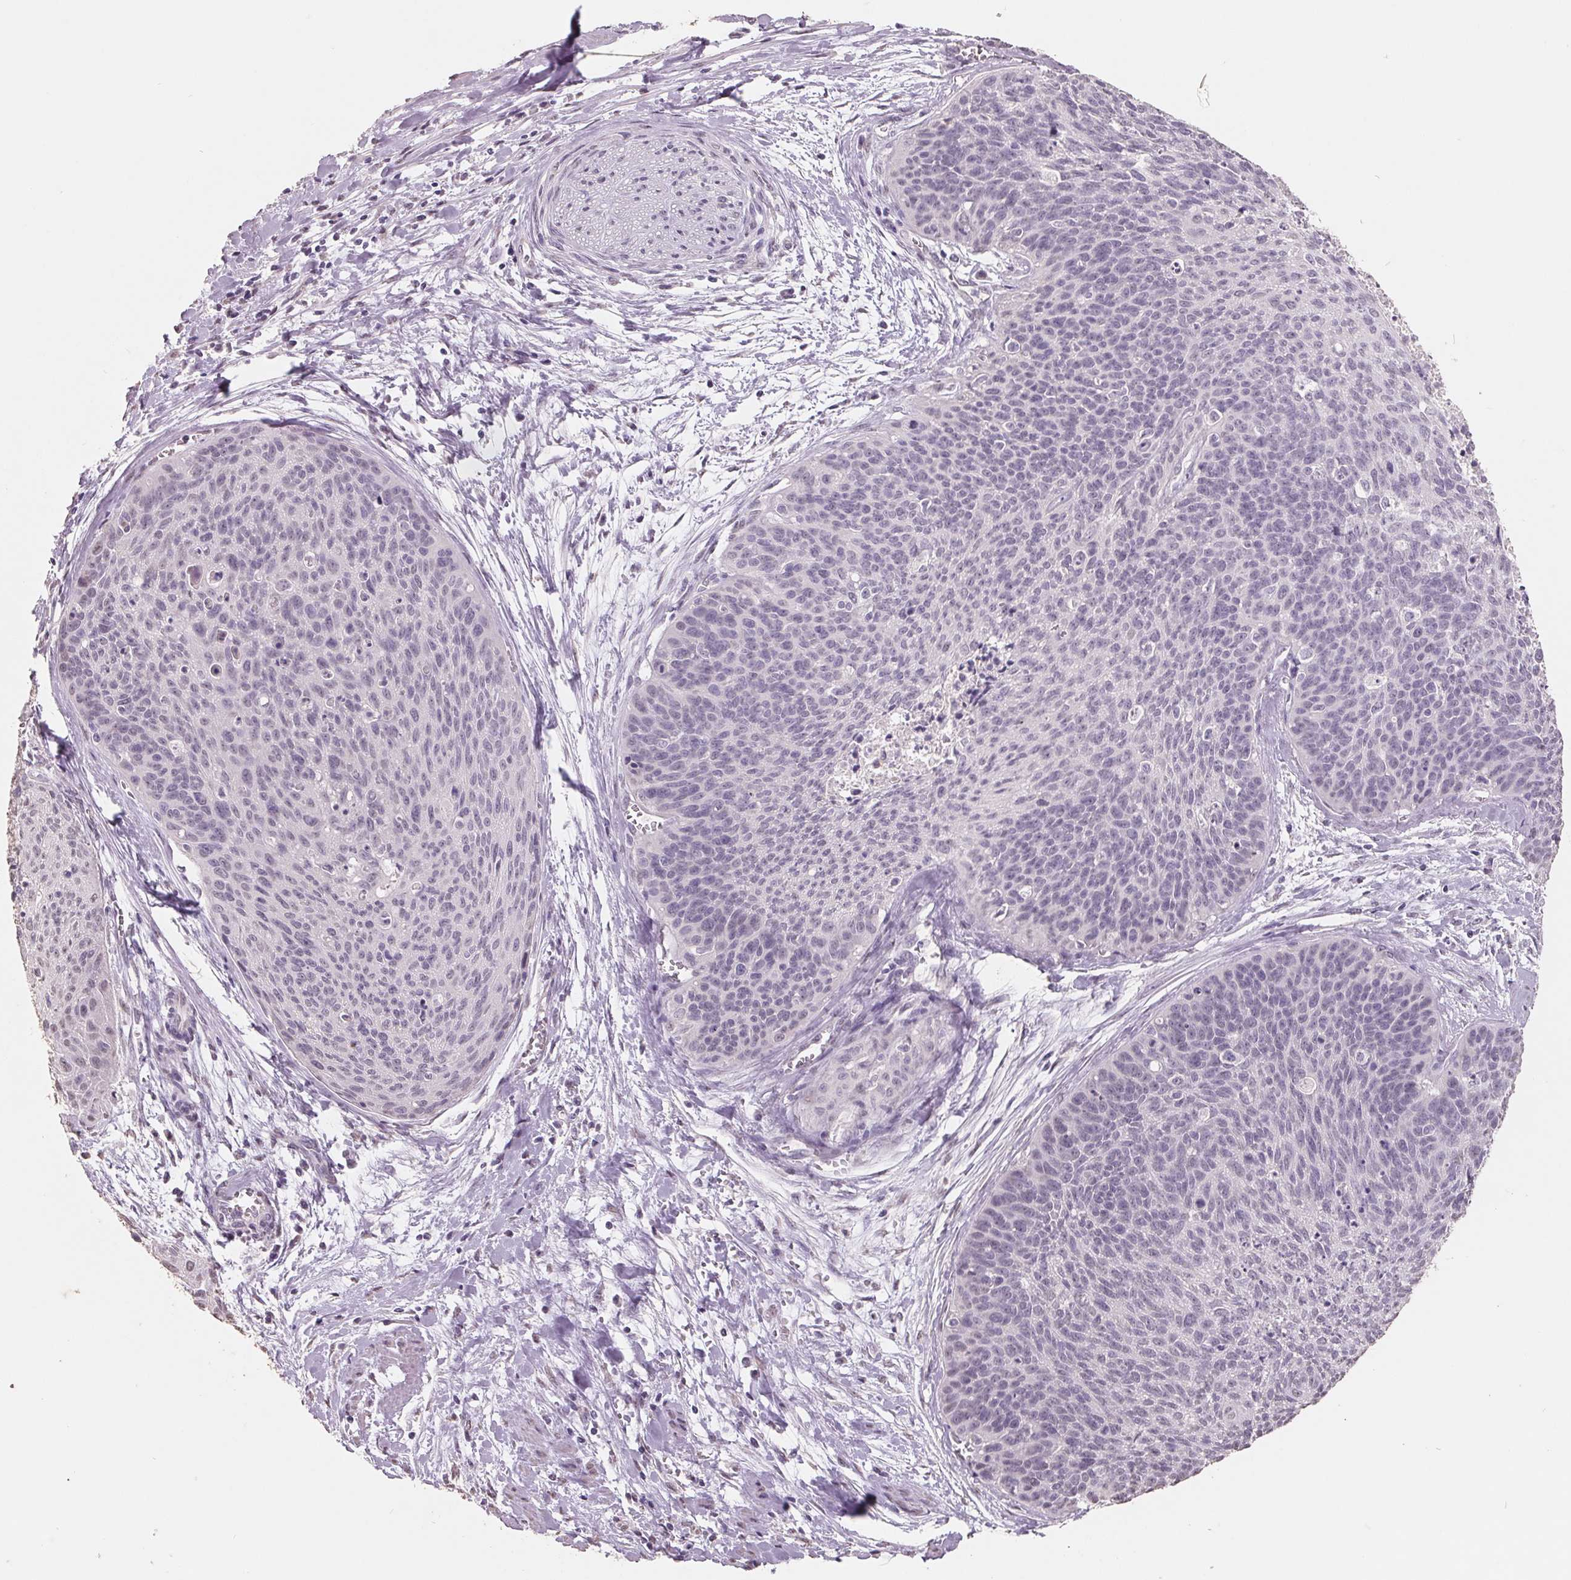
{"staining": {"intensity": "negative", "quantity": "none", "location": "none"}, "tissue": "cervical cancer", "cell_type": "Tumor cells", "image_type": "cancer", "snomed": [{"axis": "morphology", "description": "Squamous cell carcinoma, NOS"}, {"axis": "topography", "description": "Cervix"}], "caption": "This is a histopathology image of IHC staining of cervical squamous cell carcinoma, which shows no positivity in tumor cells.", "gene": "FTCD", "patient": {"sex": "female", "age": 55}}